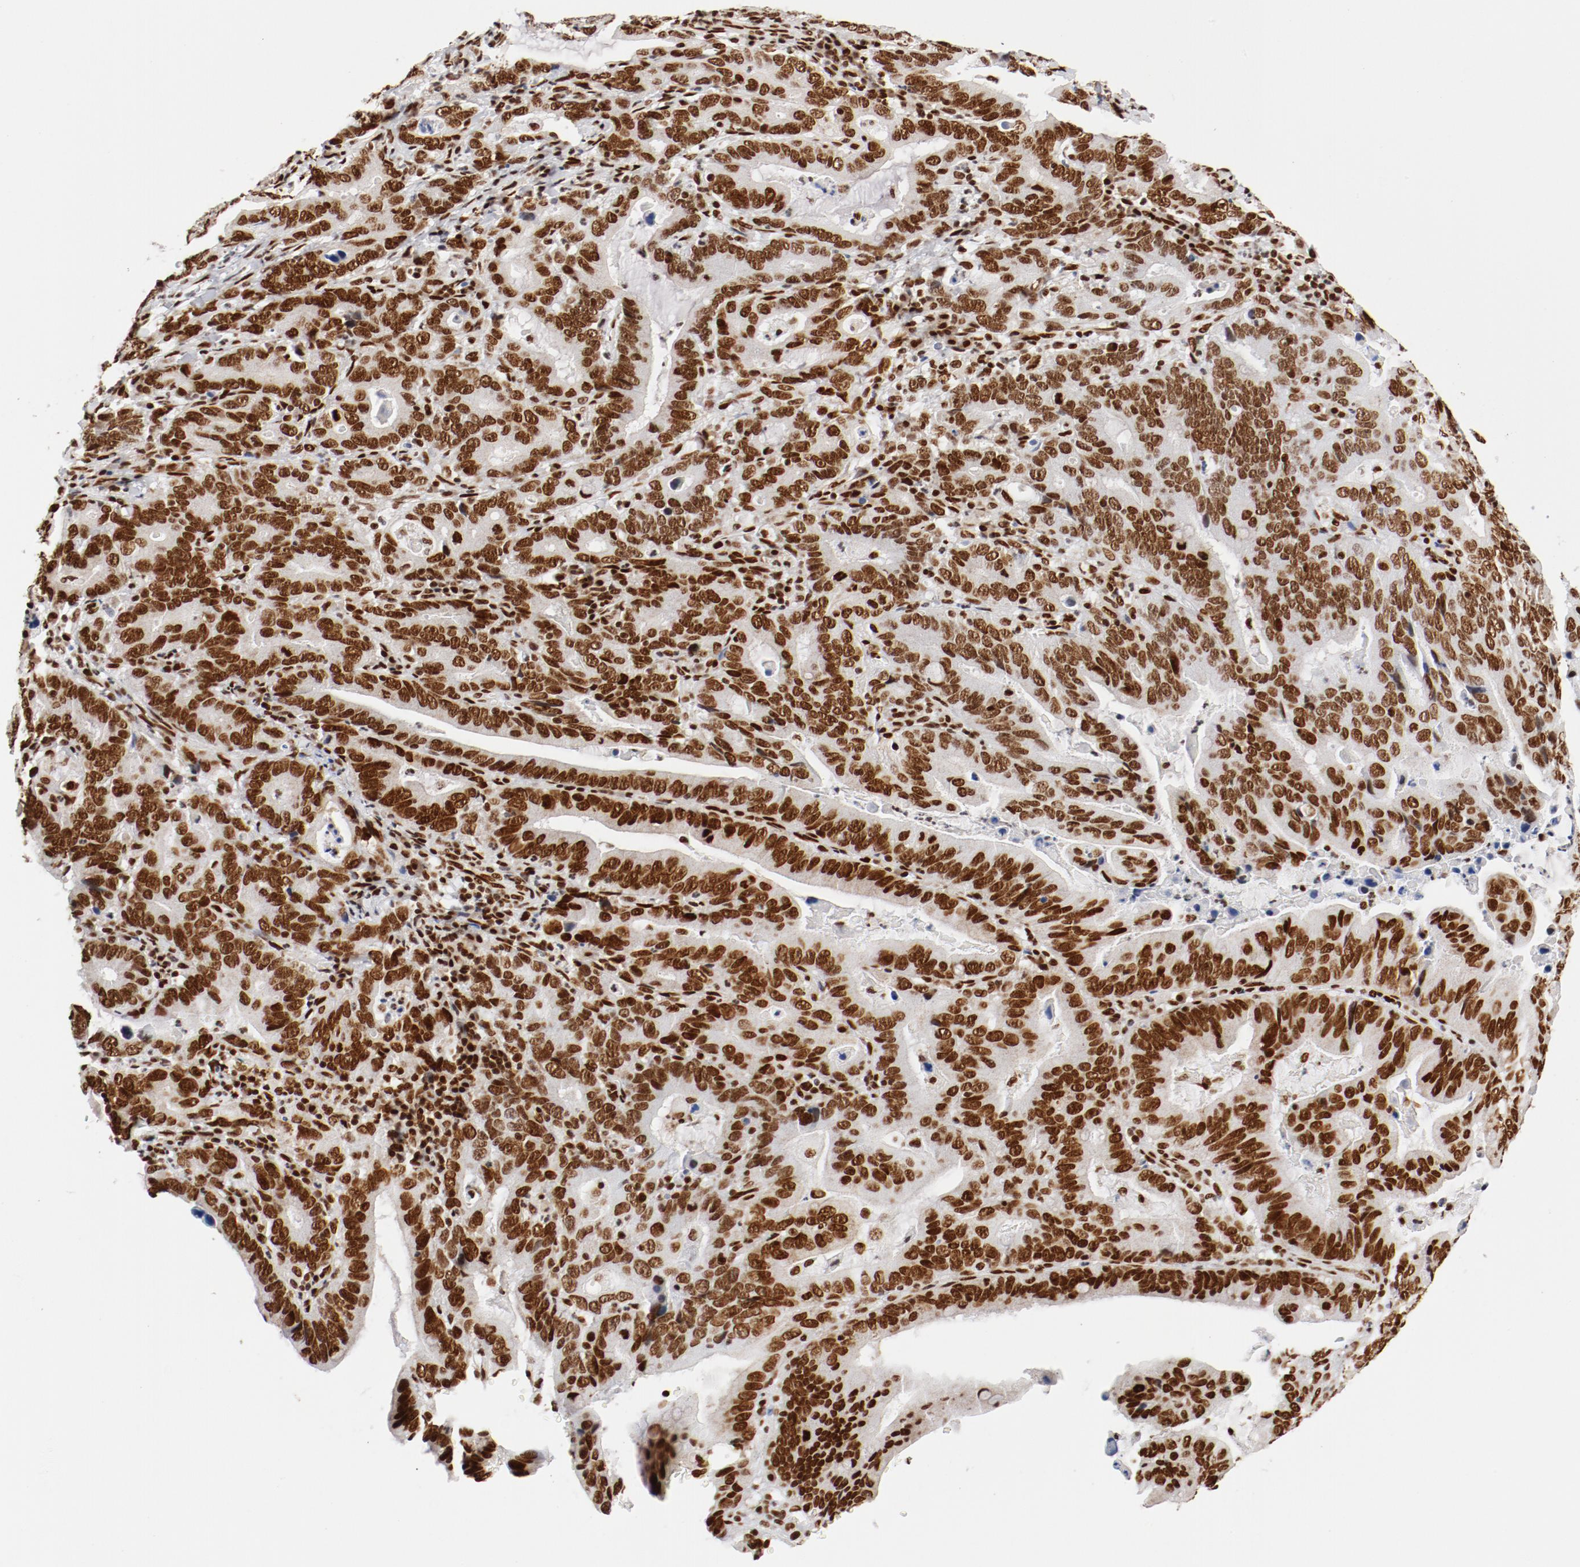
{"staining": {"intensity": "strong", "quantity": ">75%", "location": "nuclear"}, "tissue": "stomach cancer", "cell_type": "Tumor cells", "image_type": "cancer", "snomed": [{"axis": "morphology", "description": "Adenocarcinoma, NOS"}, {"axis": "topography", "description": "Stomach, upper"}], "caption": "DAB (3,3'-diaminobenzidine) immunohistochemical staining of human stomach adenocarcinoma exhibits strong nuclear protein positivity in about >75% of tumor cells.", "gene": "CTBP1", "patient": {"sex": "male", "age": 63}}